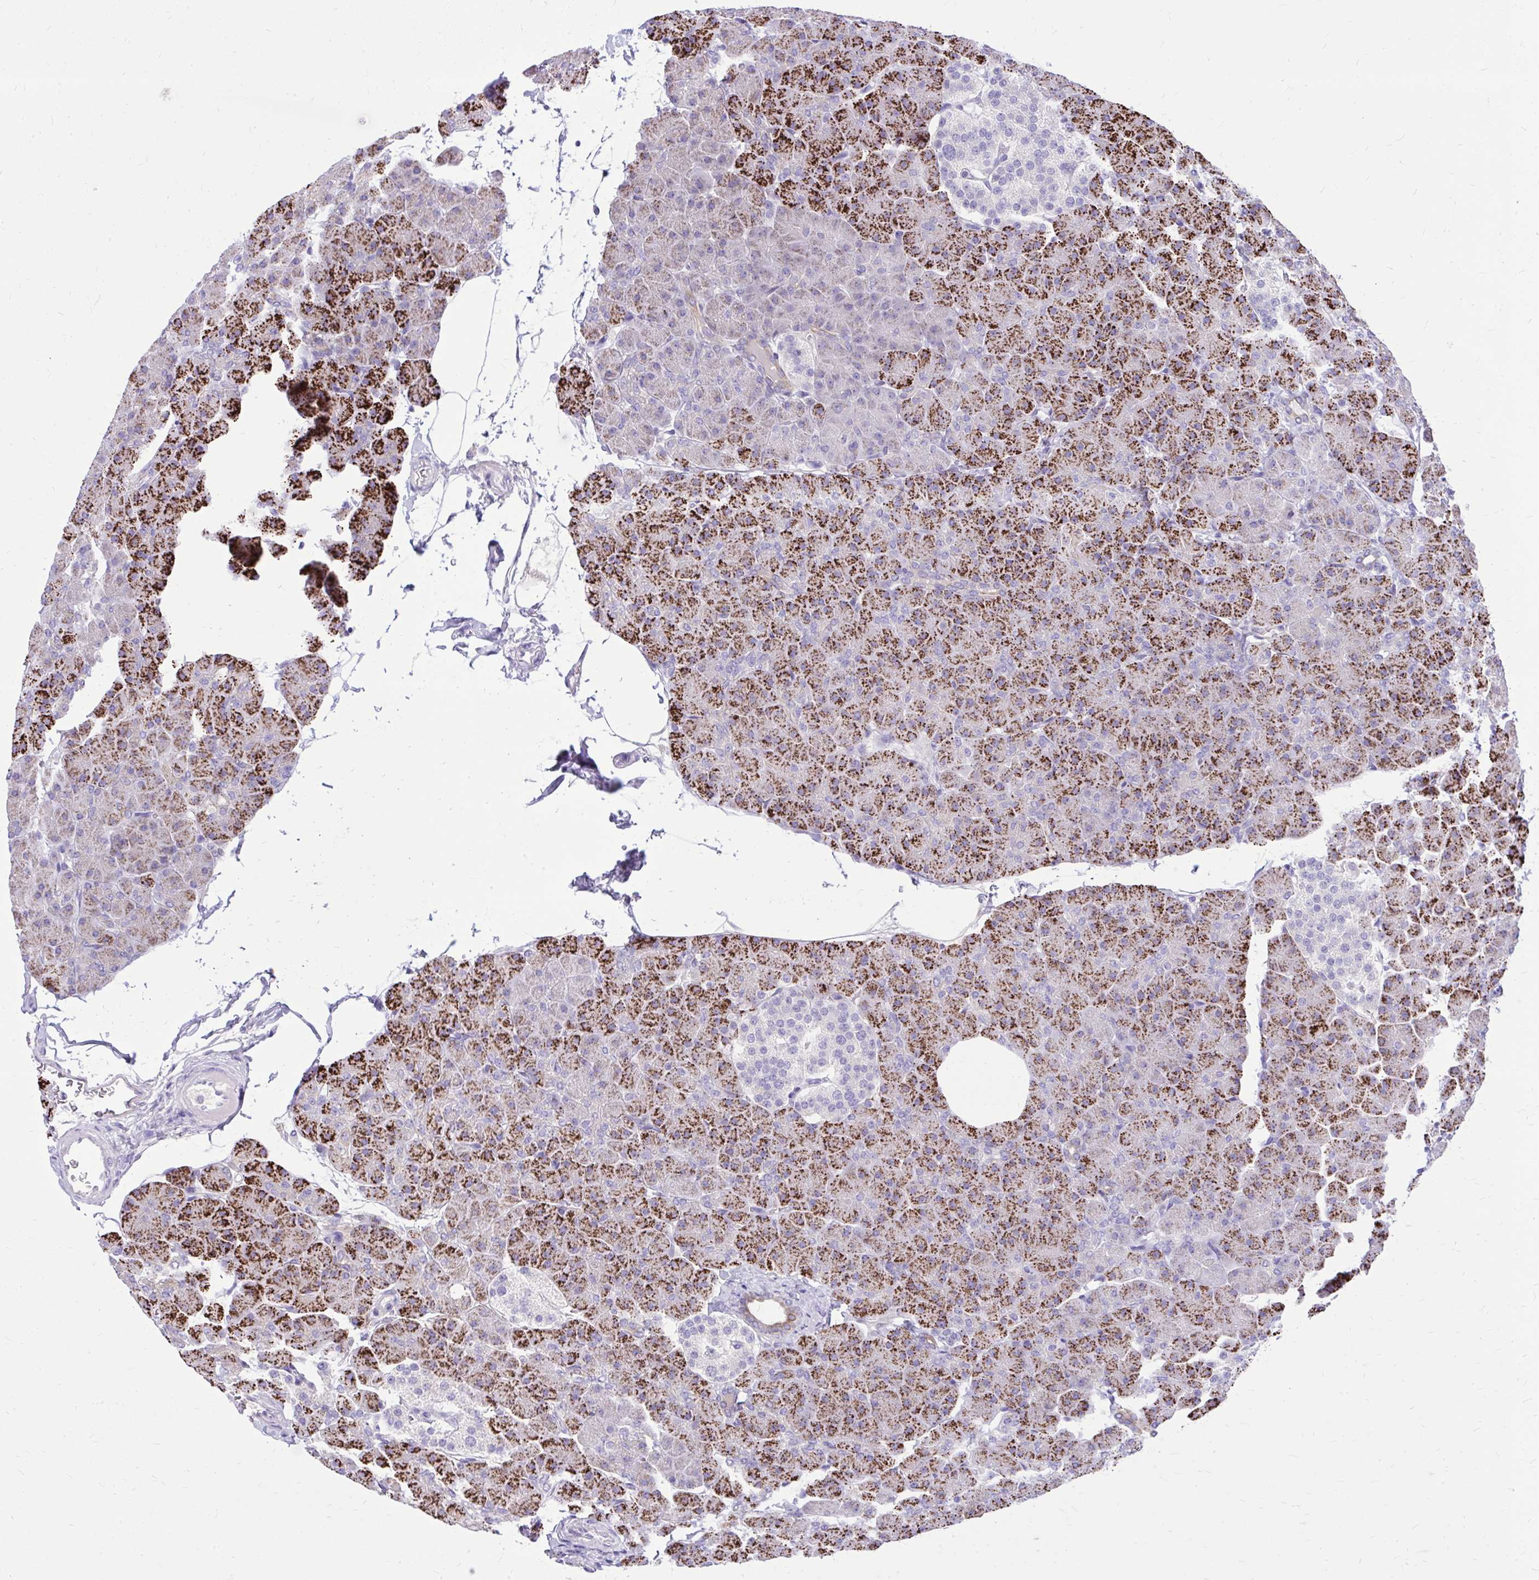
{"staining": {"intensity": "strong", "quantity": ">75%", "location": "cytoplasmic/membranous"}, "tissue": "pancreas", "cell_type": "Exocrine glandular cells", "image_type": "normal", "snomed": [{"axis": "morphology", "description": "Normal tissue, NOS"}, {"axis": "topography", "description": "Pancreas"}], "caption": "Immunohistochemistry staining of normal pancreas, which reveals high levels of strong cytoplasmic/membranous positivity in approximately >75% of exocrine glandular cells indicating strong cytoplasmic/membranous protein staining. The staining was performed using DAB (brown) for protein detection and nuclei were counterstained in hematoxylin (blue).", "gene": "NNMT", "patient": {"sex": "male", "age": 35}}